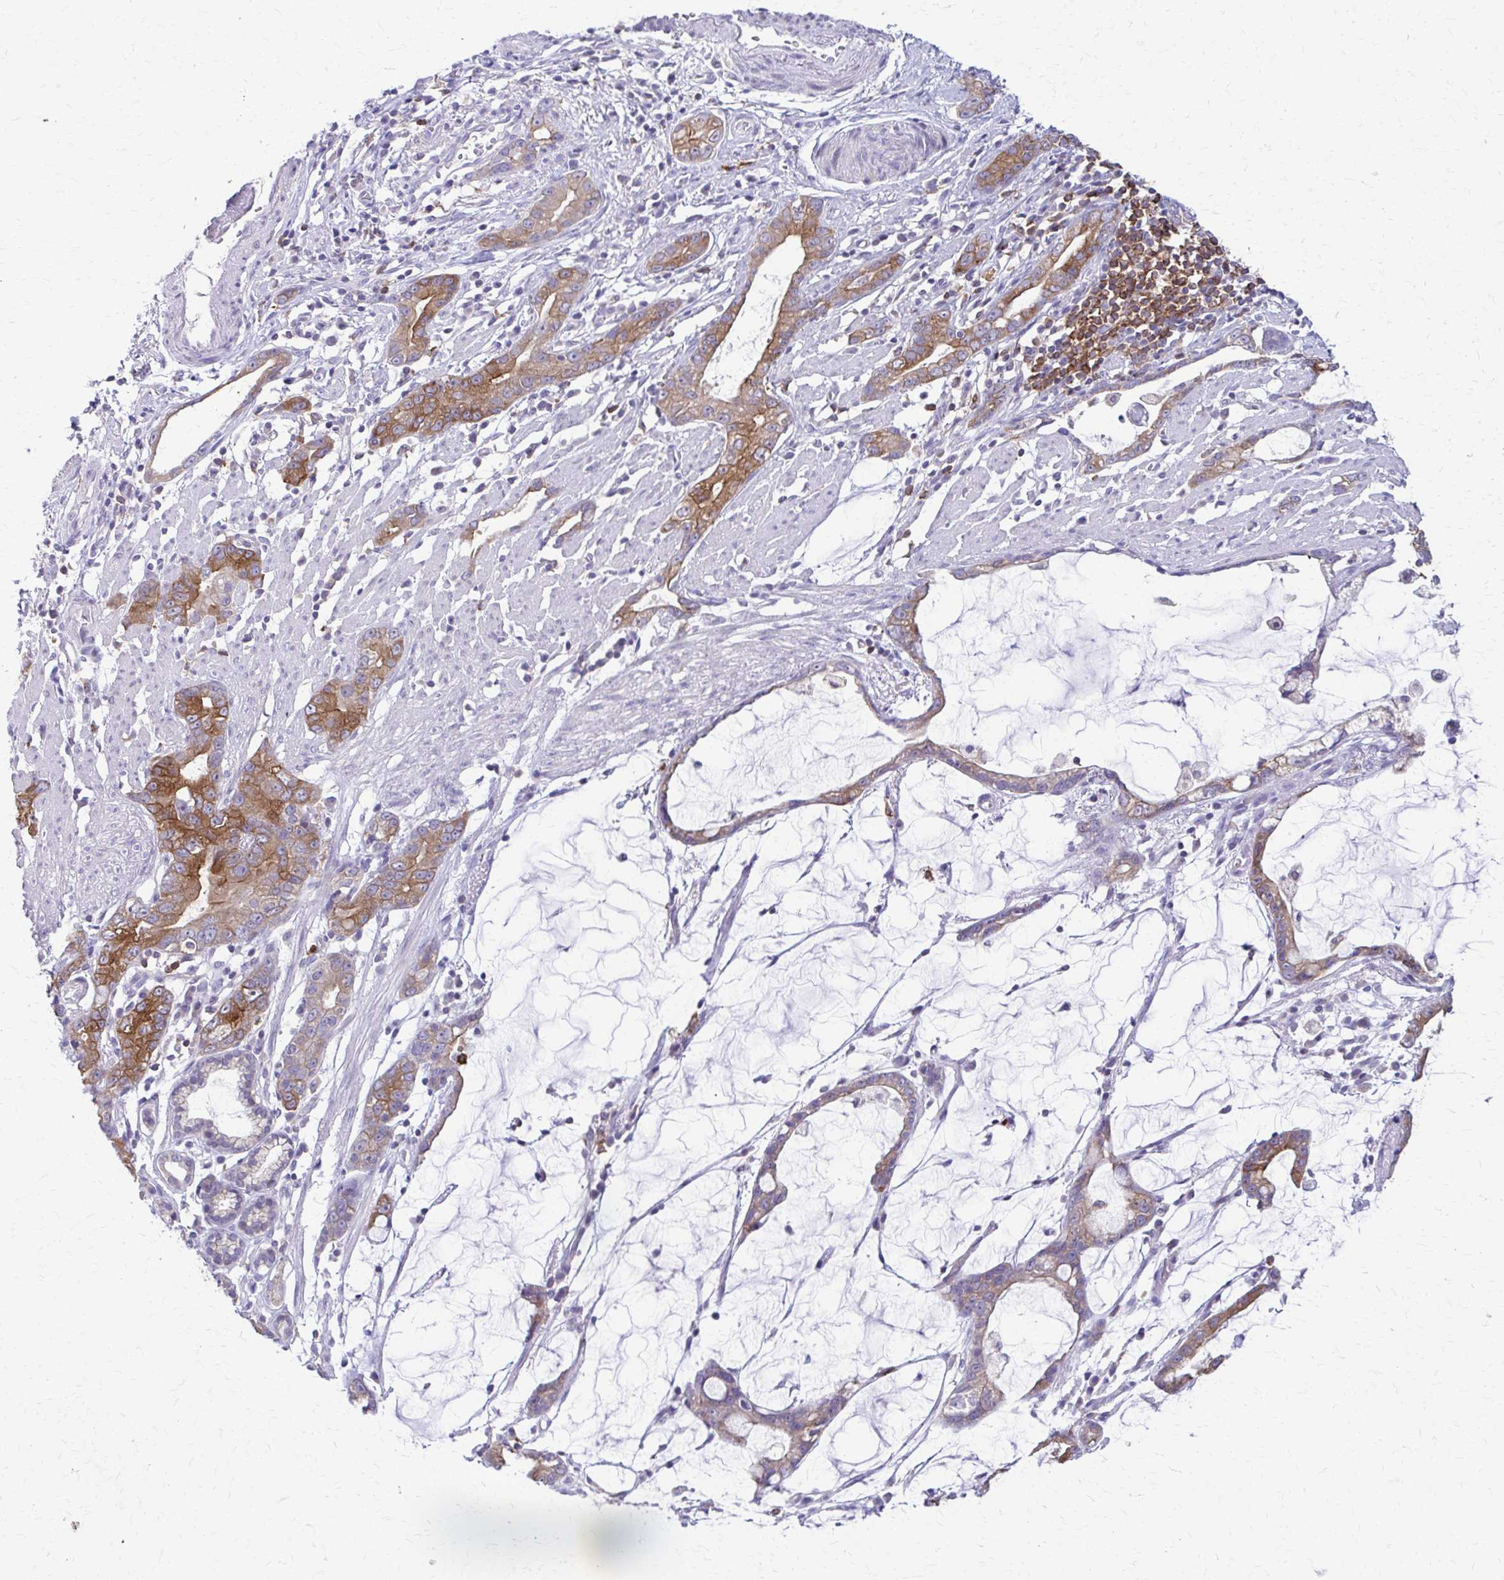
{"staining": {"intensity": "moderate", "quantity": "25%-75%", "location": "cytoplasmic/membranous"}, "tissue": "stomach cancer", "cell_type": "Tumor cells", "image_type": "cancer", "snomed": [{"axis": "morphology", "description": "Adenocarcinoma, NOS"}, {"axis": "topography", "description": "Stomach"}], "caption": "The micrograph displays immunohistochemical staining of stomach cancer (adenocarcinoma). There is moderate cytoplasmic/membranous positivity is seen in approximately 25%-75% of tumor cells.", "gene": "PIK3AP1", "patient": {"sex": "male", "age": 55}}